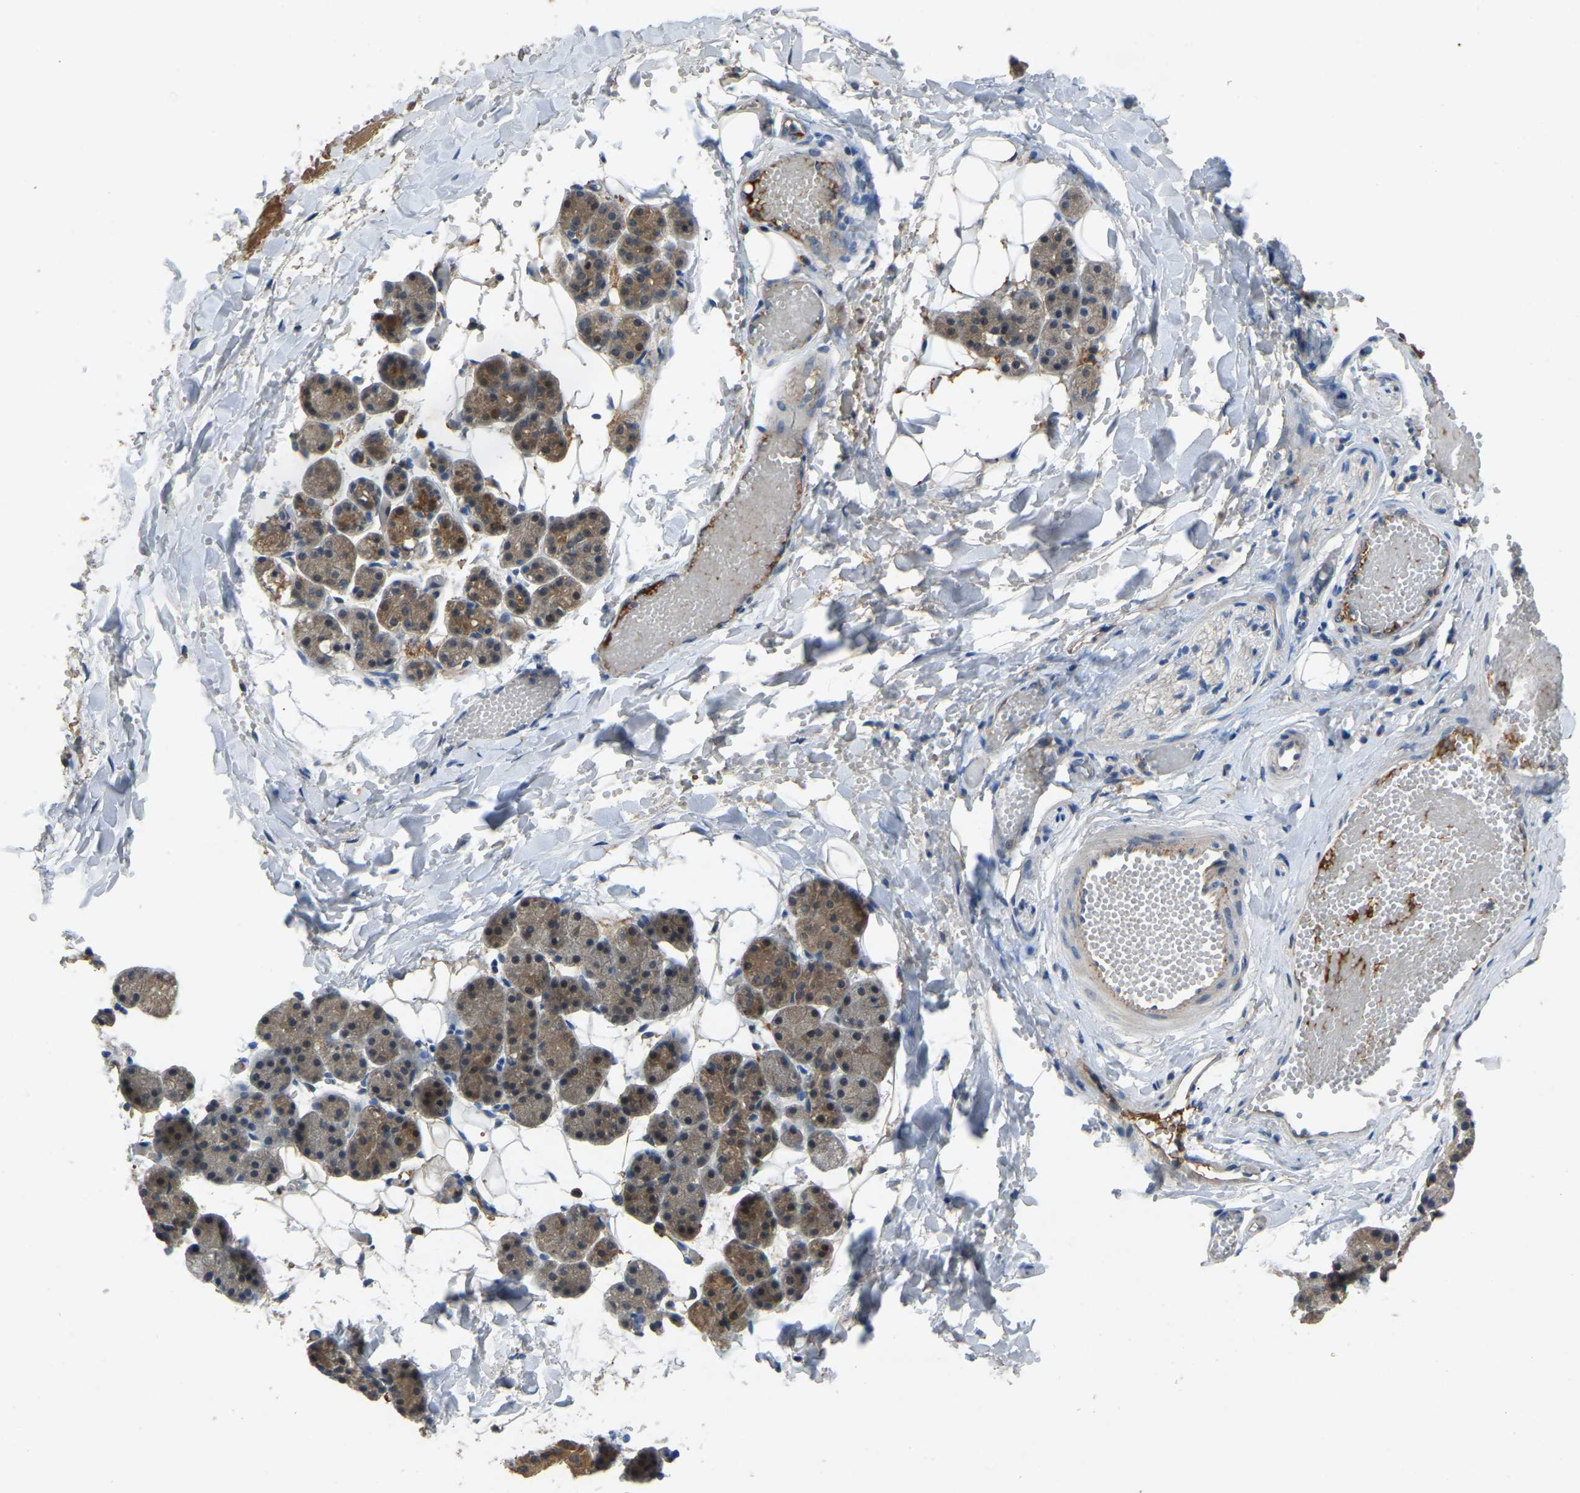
{"staining": {"intensity": "moderate", "quantity": ">75%", "location": "cytoplasmic/membranous"}, "tissue": "salivary gland", "cell_type": "Glandular cells", "image_type": "normal", "snomed": [{"axis": "morphology", "description": "Normal tissue, NOS"}, {"axis": "topography", "description": "Salivary gland"}], "caption": "The photomicrograph reveals staining of unremarkable salivary gland, revealing moderate cytoplasmic/membranous protein staining (brown color) within glandular cells. The protein is stained brown, and the nuclei are stained in blue (DAB (3,3'-diaminobenzidine) IHC with brightfield microscopy, high magnification).", "gene": "FHIT", "patient": {"sex": "female", "age": 33}}